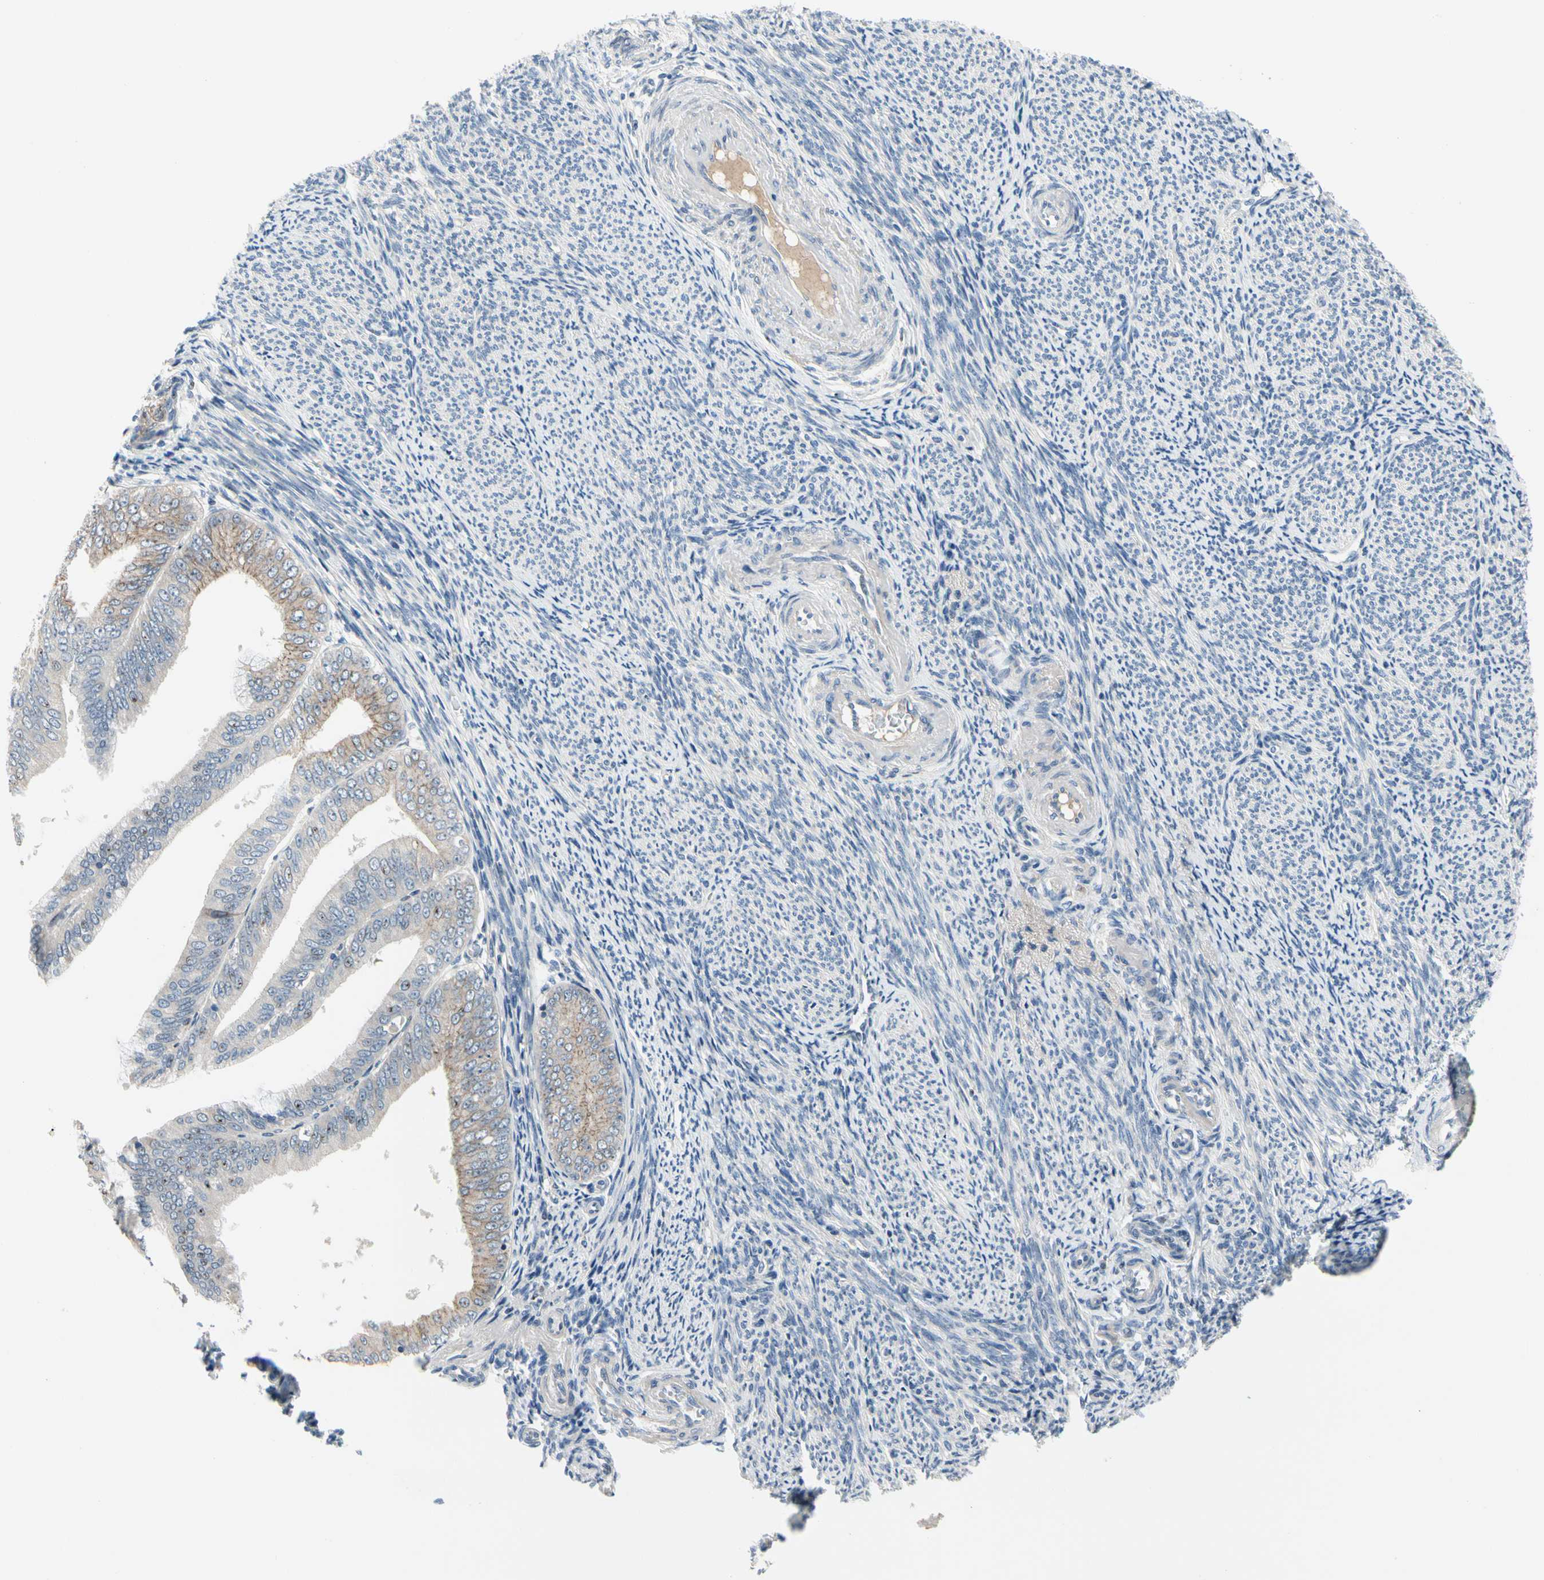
{"staining": {"intensity": "weak", "quantity": "<25%", "location": "cytoplasmic/membranous"}, "tissue": "endometrial cancer", "cell_type": "Tumor cells", "image_type": "cancer", "snomed": [{"axis": "morphology", "description": "Adenocarcinoma, NOS"}, {"axis": "topography", "description": "Endometrium"}], "caption": "Immunohistochemistry (IHC) micrograph of human adenocarcinoma (endometrial) stained for a protein (brown), which exhibits no staining in tumor cells.", "gene": "NFASC", "patient": {"sex": "female", "age": 63}}